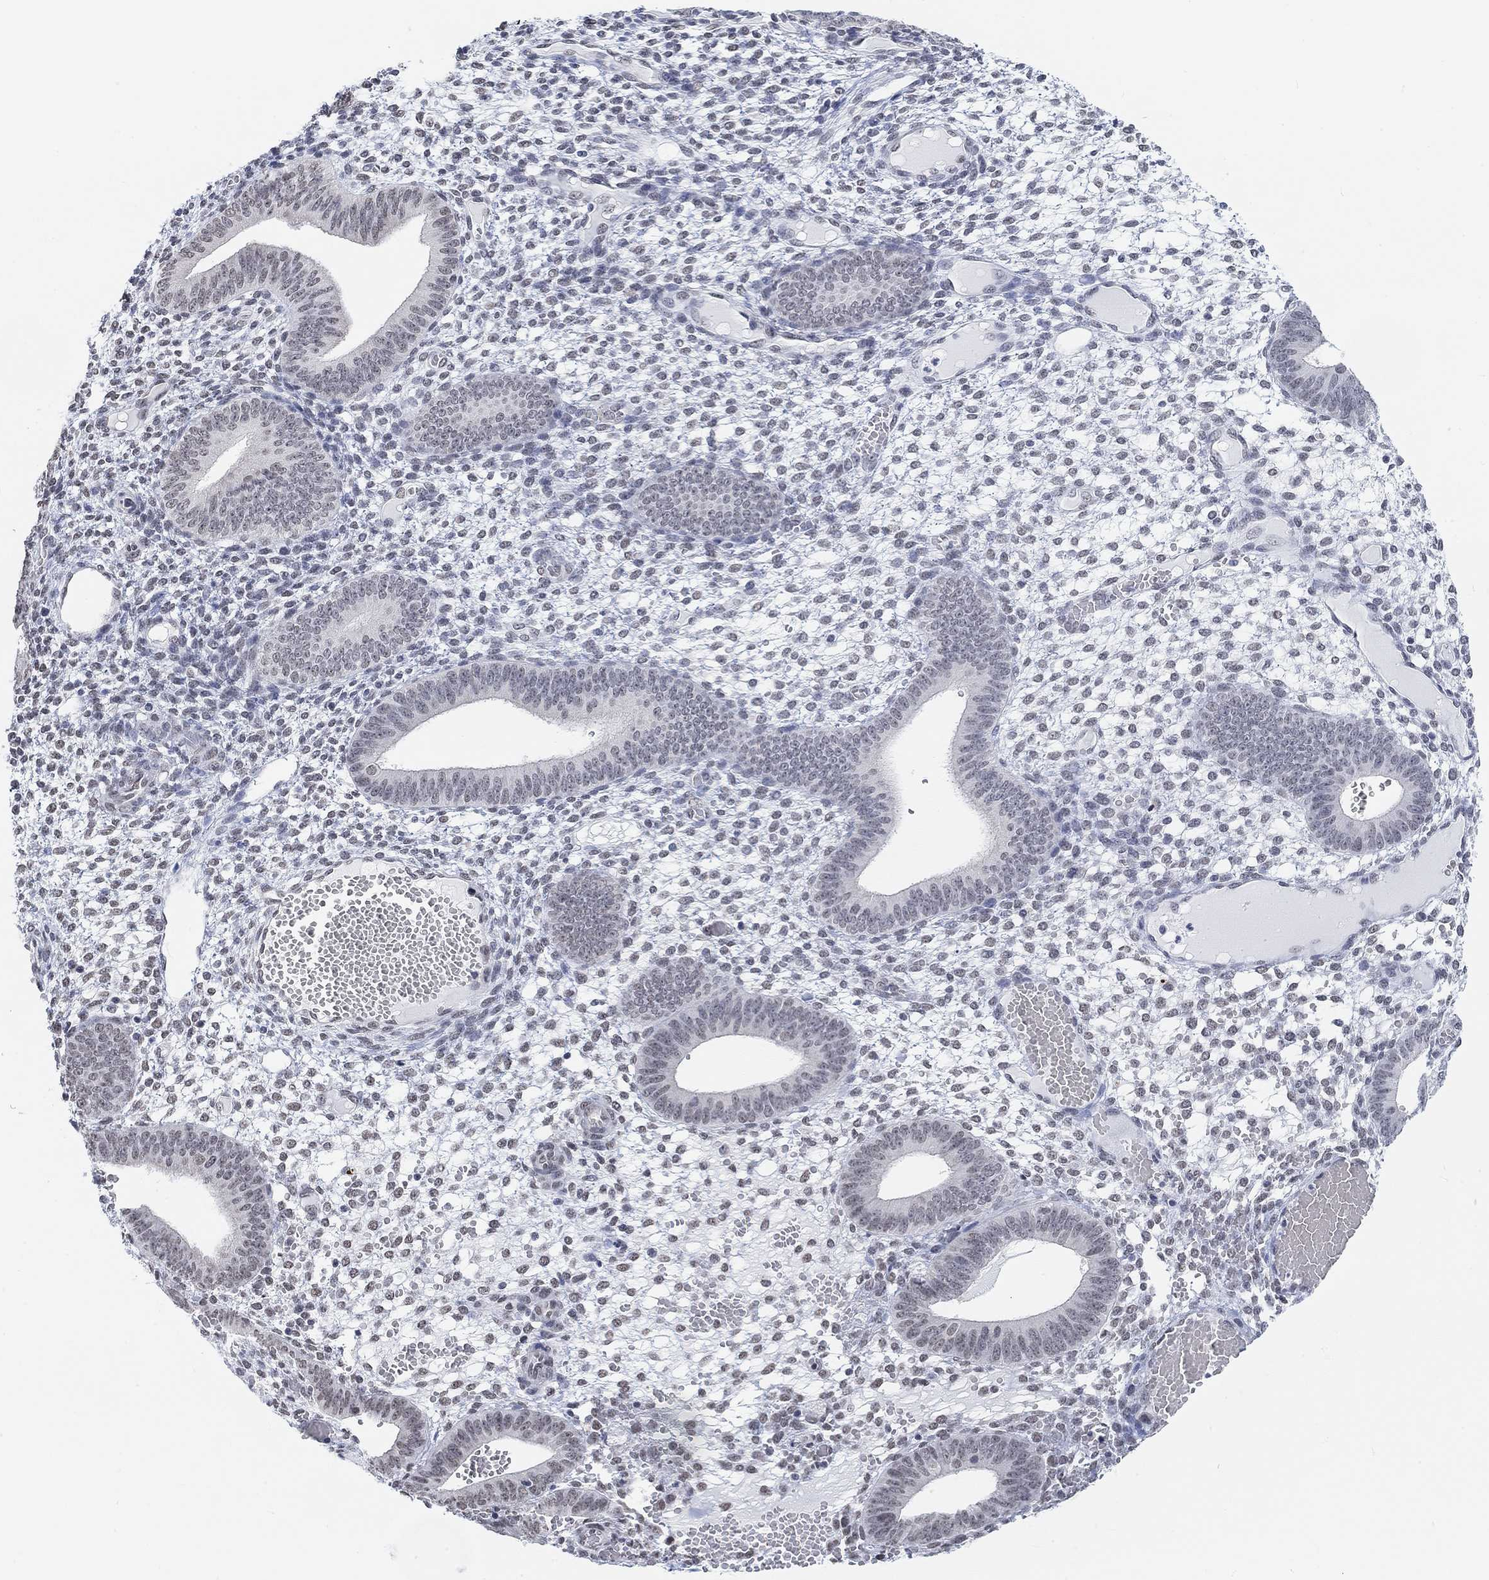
{"staining": {"intensity": "weak", "quantity": "<25%", "location": "nuclear"}, "tissue": "endometrium", "cell_type": "Cells in endometrial stroma", "image_type": "normal", "snomed": [{"axis": "morphology", "description": "Normal tissue, NOS"}, {"axis": "topography", "description": "Endometrium"}], "caption": "Immunohistochemistry (IHC) photomicrograph of benign endometrium: endometrium stained with DAB demonstrates no significant protein expression in cells in endometrial stroma. (Immunohistochemistry, brightfield microscopy, high magnification).", "gene": "PURG", "patient": {"sex": "female", "age": 42}}